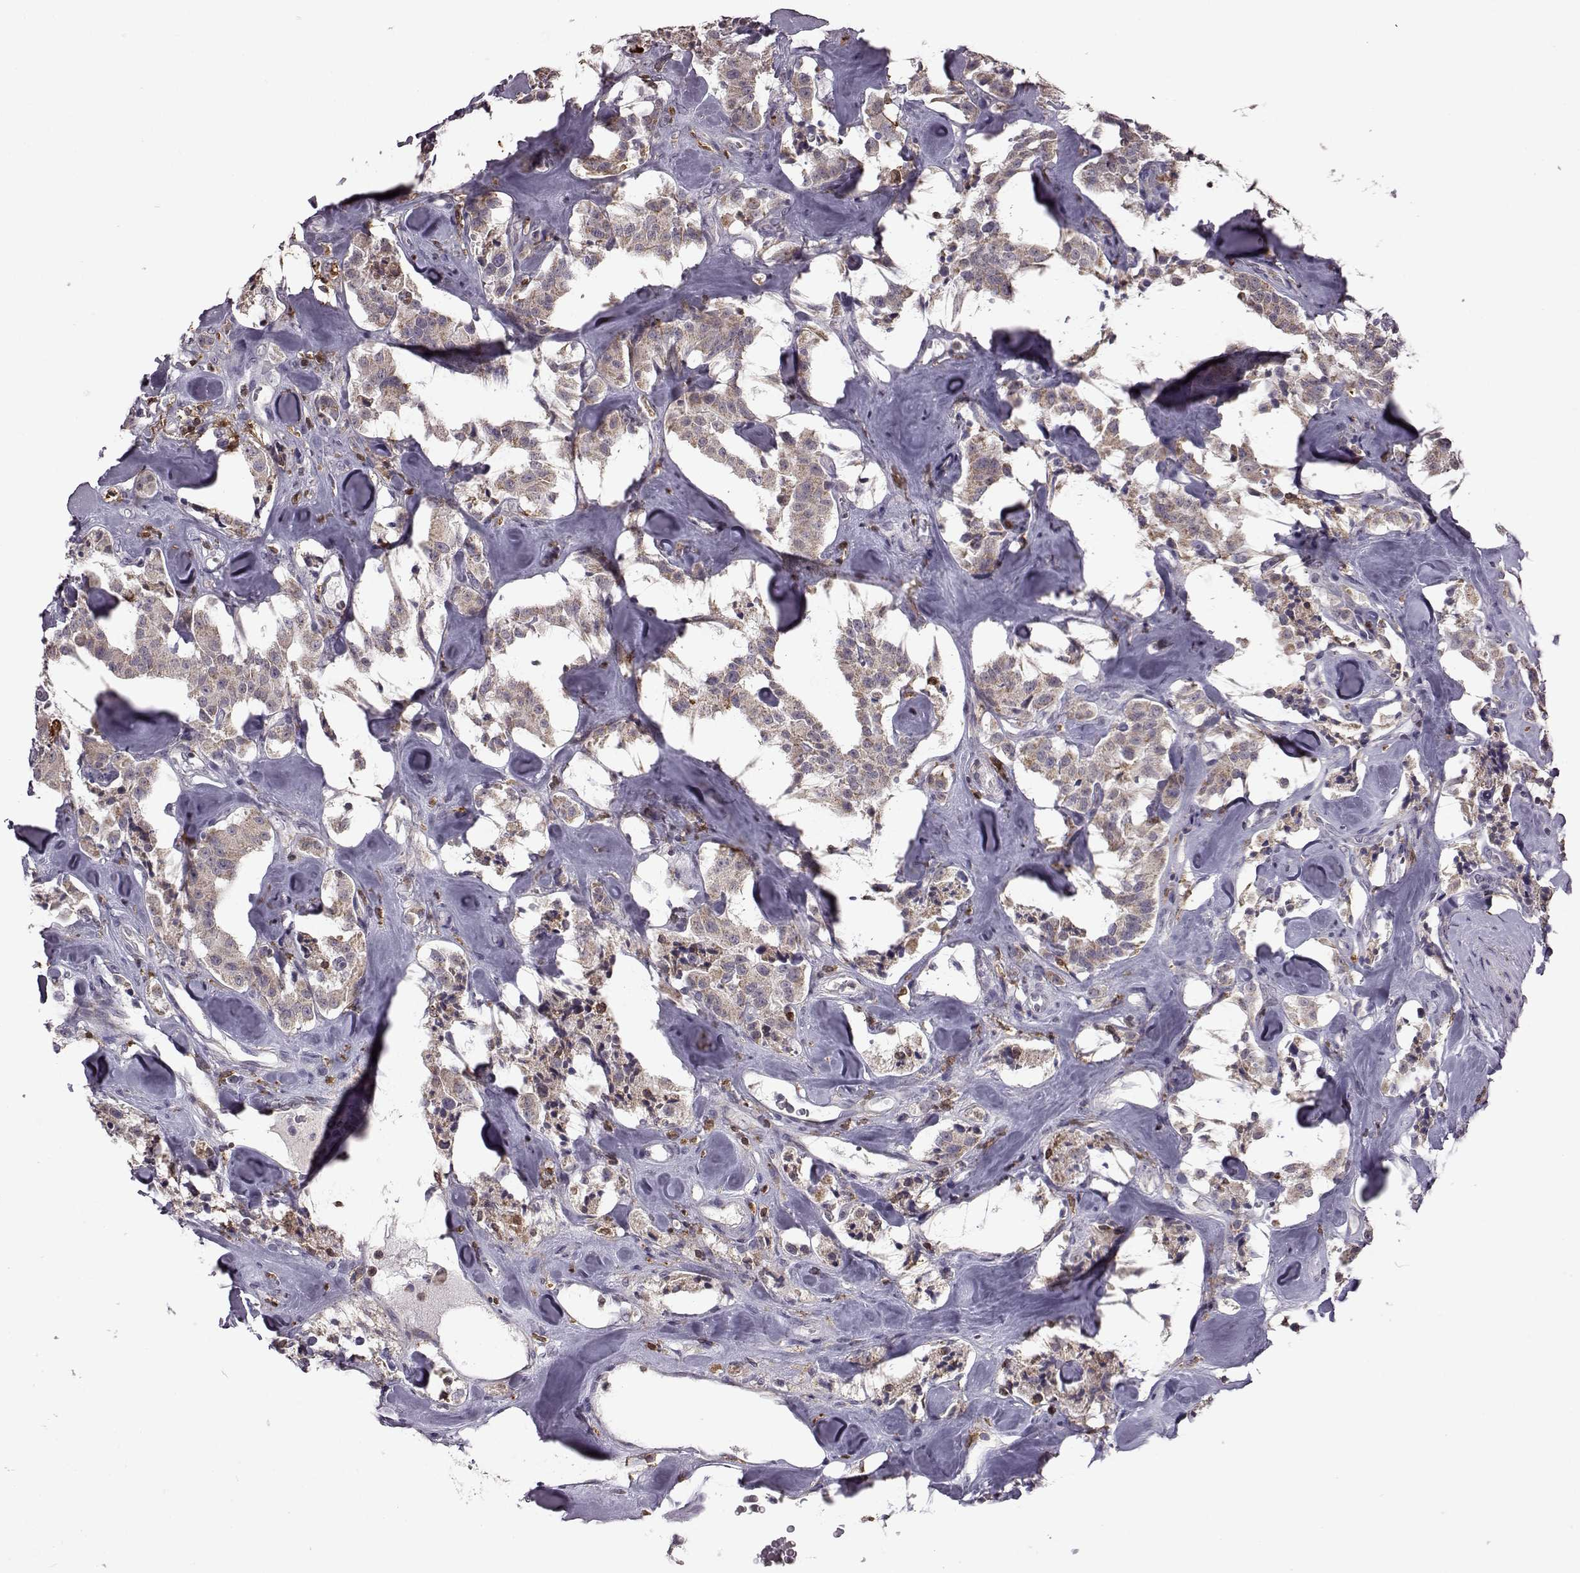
{"staining": {"intensity": "weak", "quantity": "25%-75%", "location": "cytoplasmic/membranous"}, "tissue": "carcinoid", "cell_type": "Tumor cells", "image_type": "cancer", "snomed": [{"axis": "morphology", "description": "Carcinoid, malignant, NOS"}, {"axis": "topography", "description": "Pancreas"}], "caption": "Immunohistochemistry (IHC) micrograph of neoplastic tissue: human malignant carcinoid stained using immunohistochemistry (IHC) demonstrates low levels of weak protein expression localized specifically in the cytoplasmic/membranous of tumor cells, appearing as a cytoplasmic/membranous brown color.", "gene": "DOK2", "patient": {"sex": "male", "age": 41}}